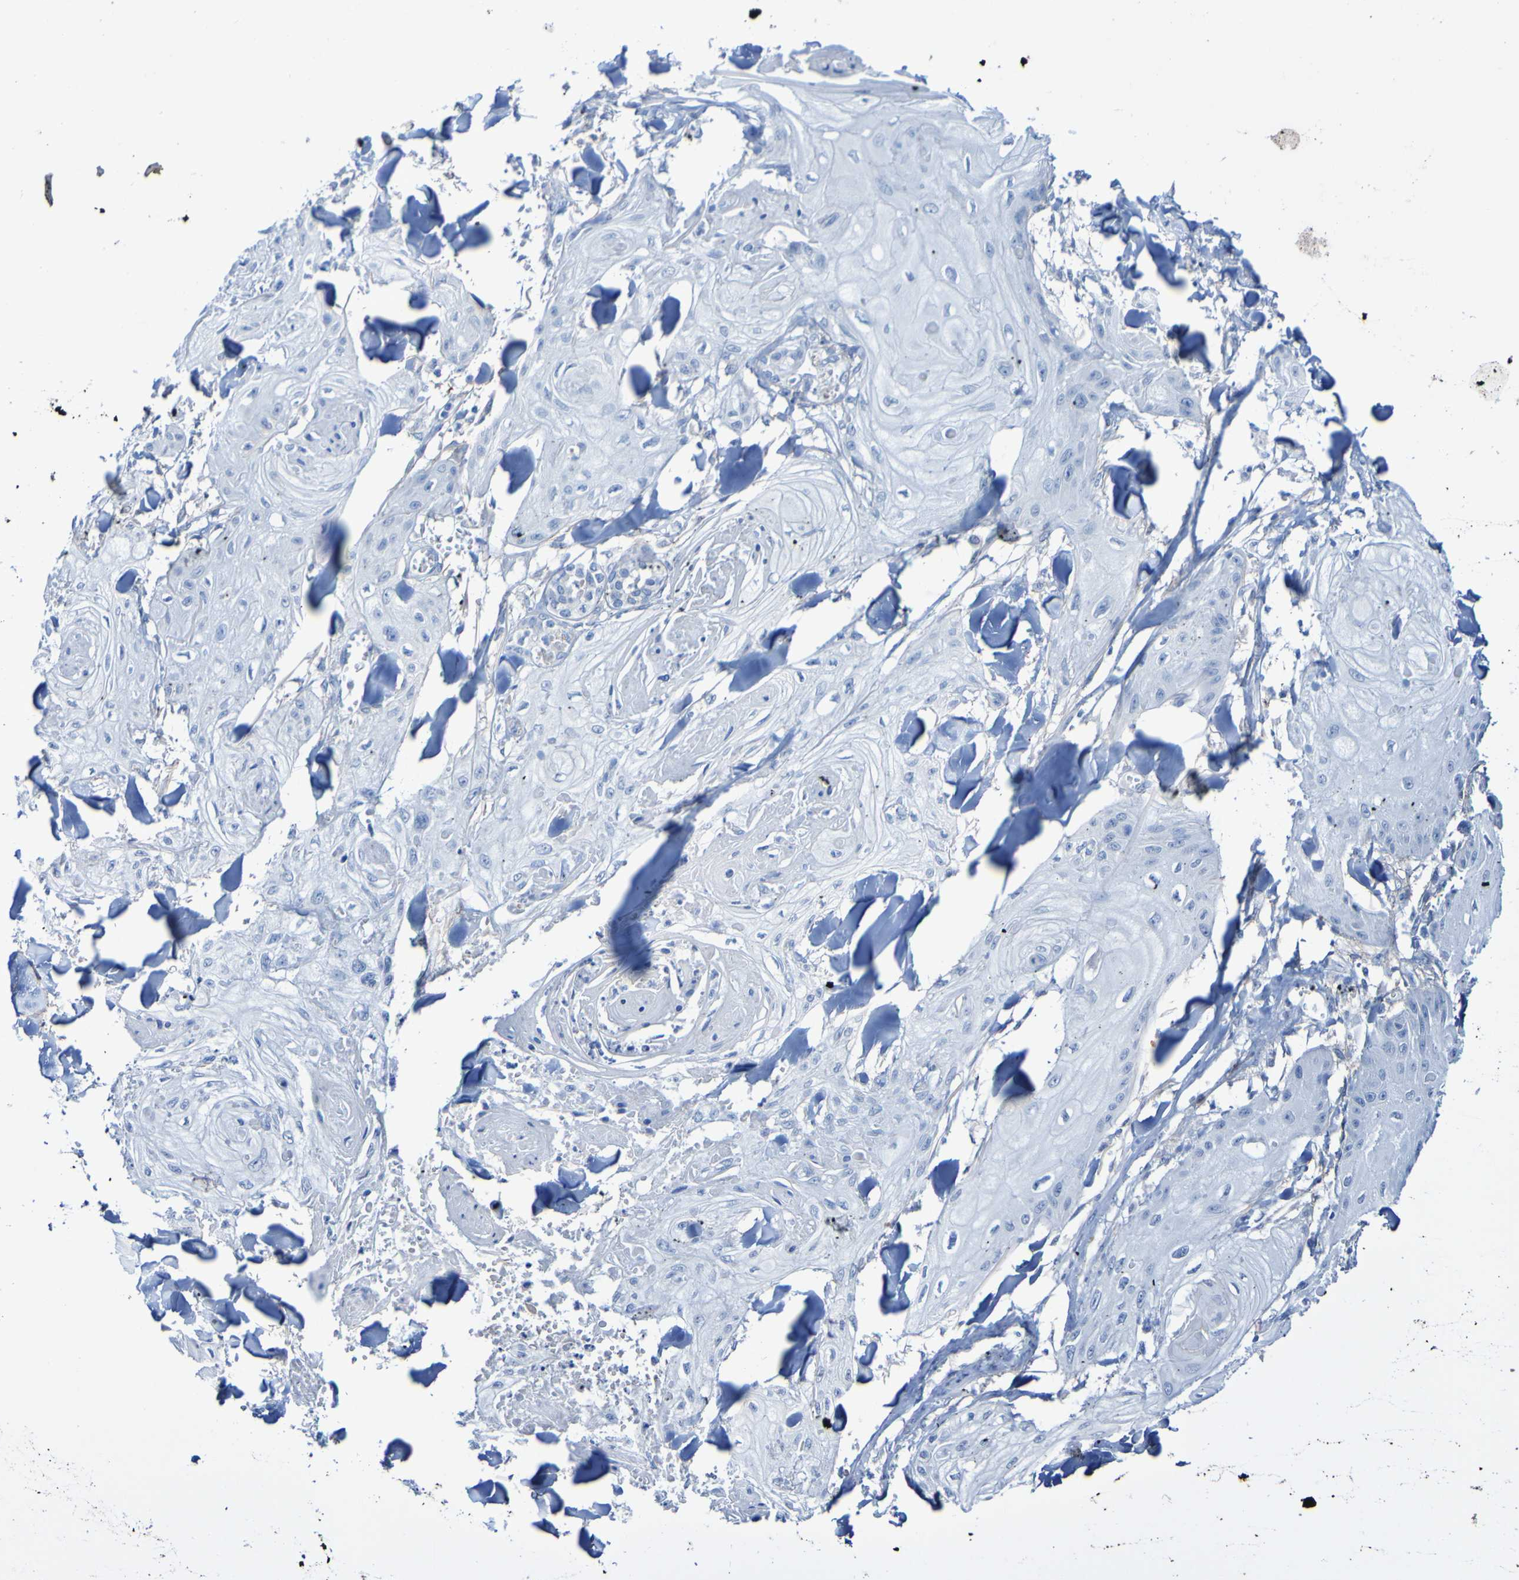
{"staining": {"intensity": "negative", "quantity": "none", "location": "none"}, "tissue": "skin cancer", "cell_type": "Tumor cells", "image_type": "cancer", "snomed": [{"axis": "morphology", "description": "Squamous cell carcinoma, NOS"}, {"axis": "topography", "description": "Skin"}], "caption": "Immunohistochemistry (IHC) photomicrograph of neoplastic tissue: human squamous cell carcinoma (skin) stained with DAB (3,3'-diaminobenzidine) exhibits no significant protein staining in tumor cells.", "gene": "SGCB", "patient": {"sex": "male", "age": 74}}